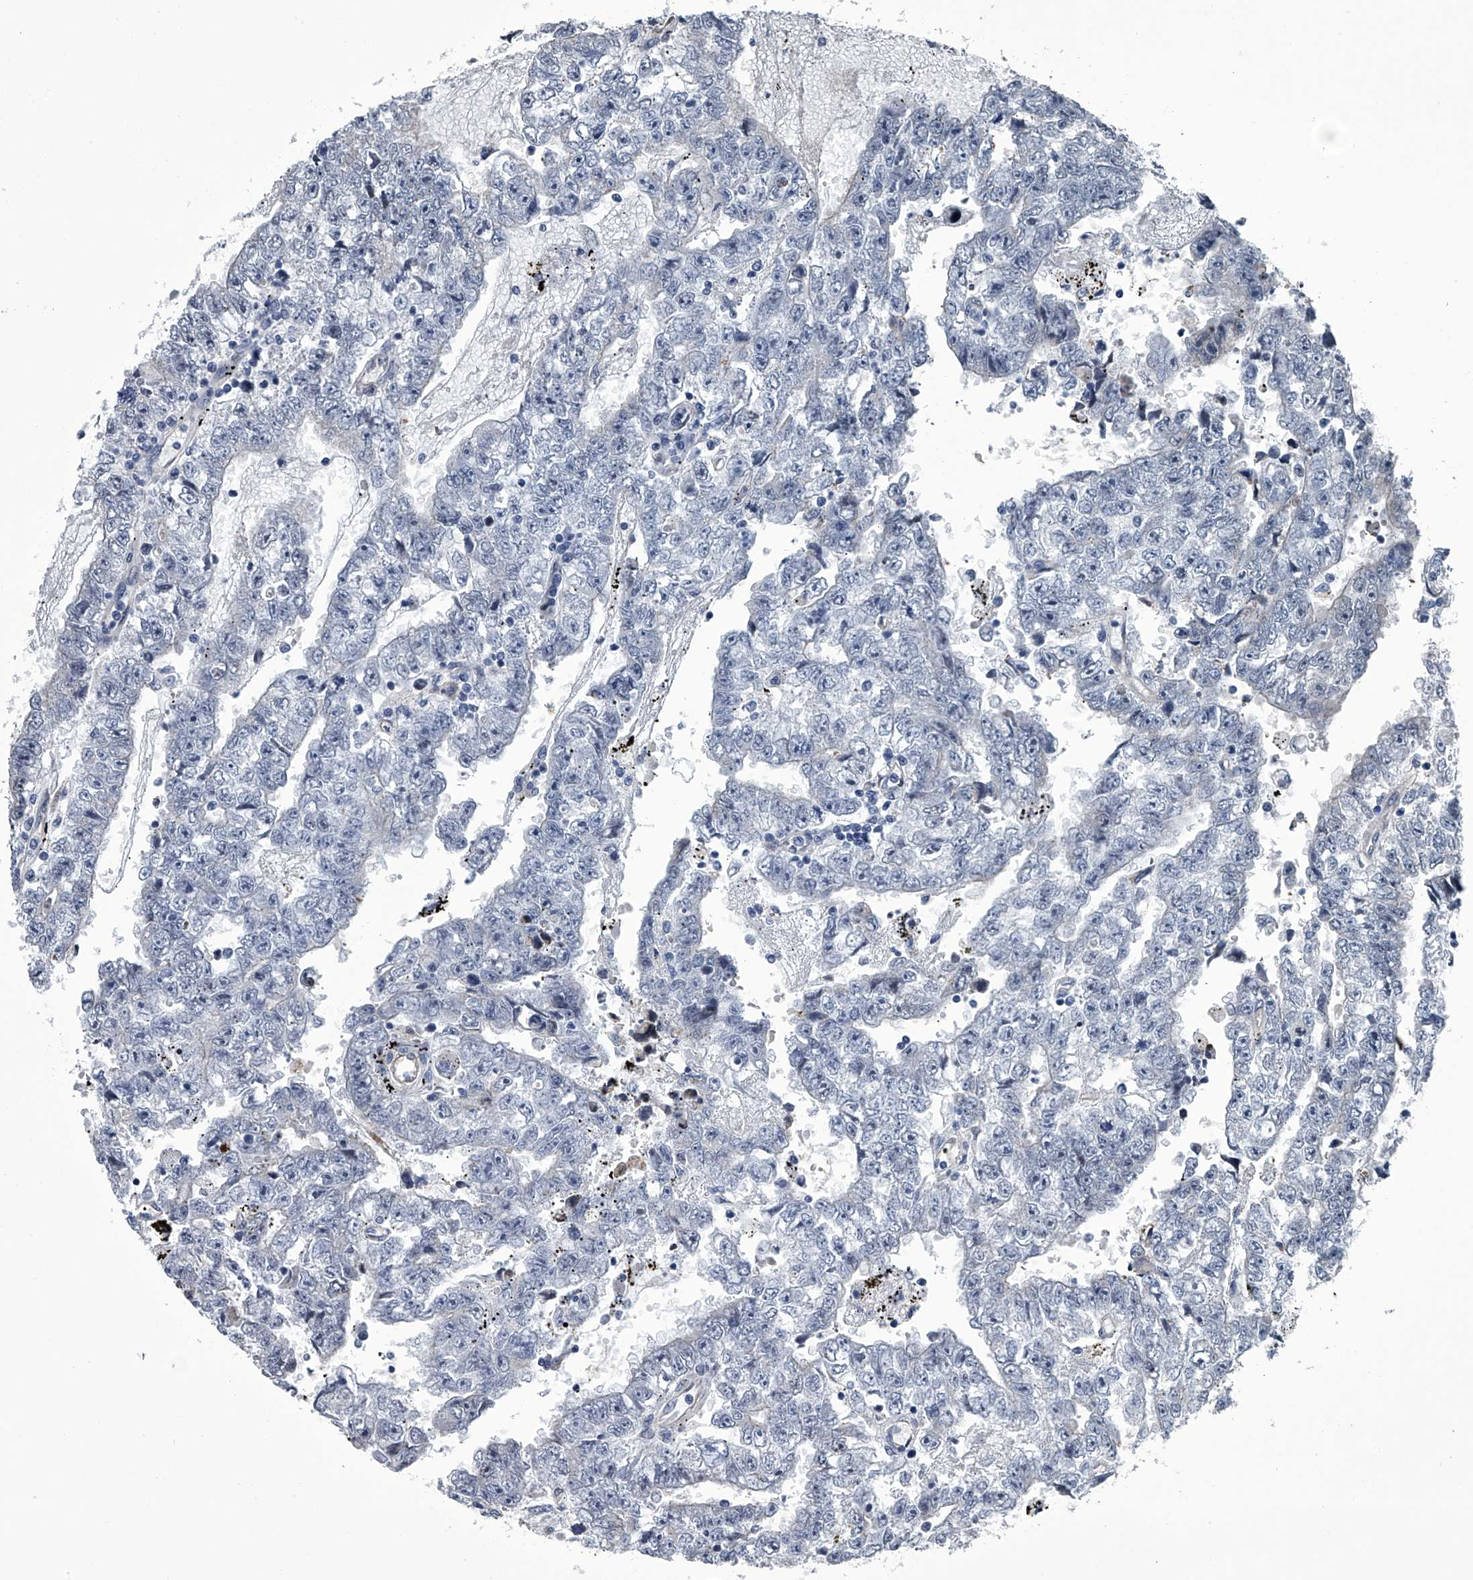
{"staining": {"intensity": "negative", "quantity": "none", "location": "none"}, "tissue": "testis cancer", "cell_type": "Tumor cells", "image_type": "cancer", "snomed": [{"axis": "morphology", "description": "Carcinoma, Embryonal, NOS"}, {"axis": "topography", "description": "Testis"}], "caption": "An immunohistochemistry micrograph of testis cancer (embryonal carcinoma) is shown. There is no staining in tumor cells of testis cancer (embryonal carcinoma).", "gene": "ABCG1", "patient": {"sex": "male", "age": 25}}